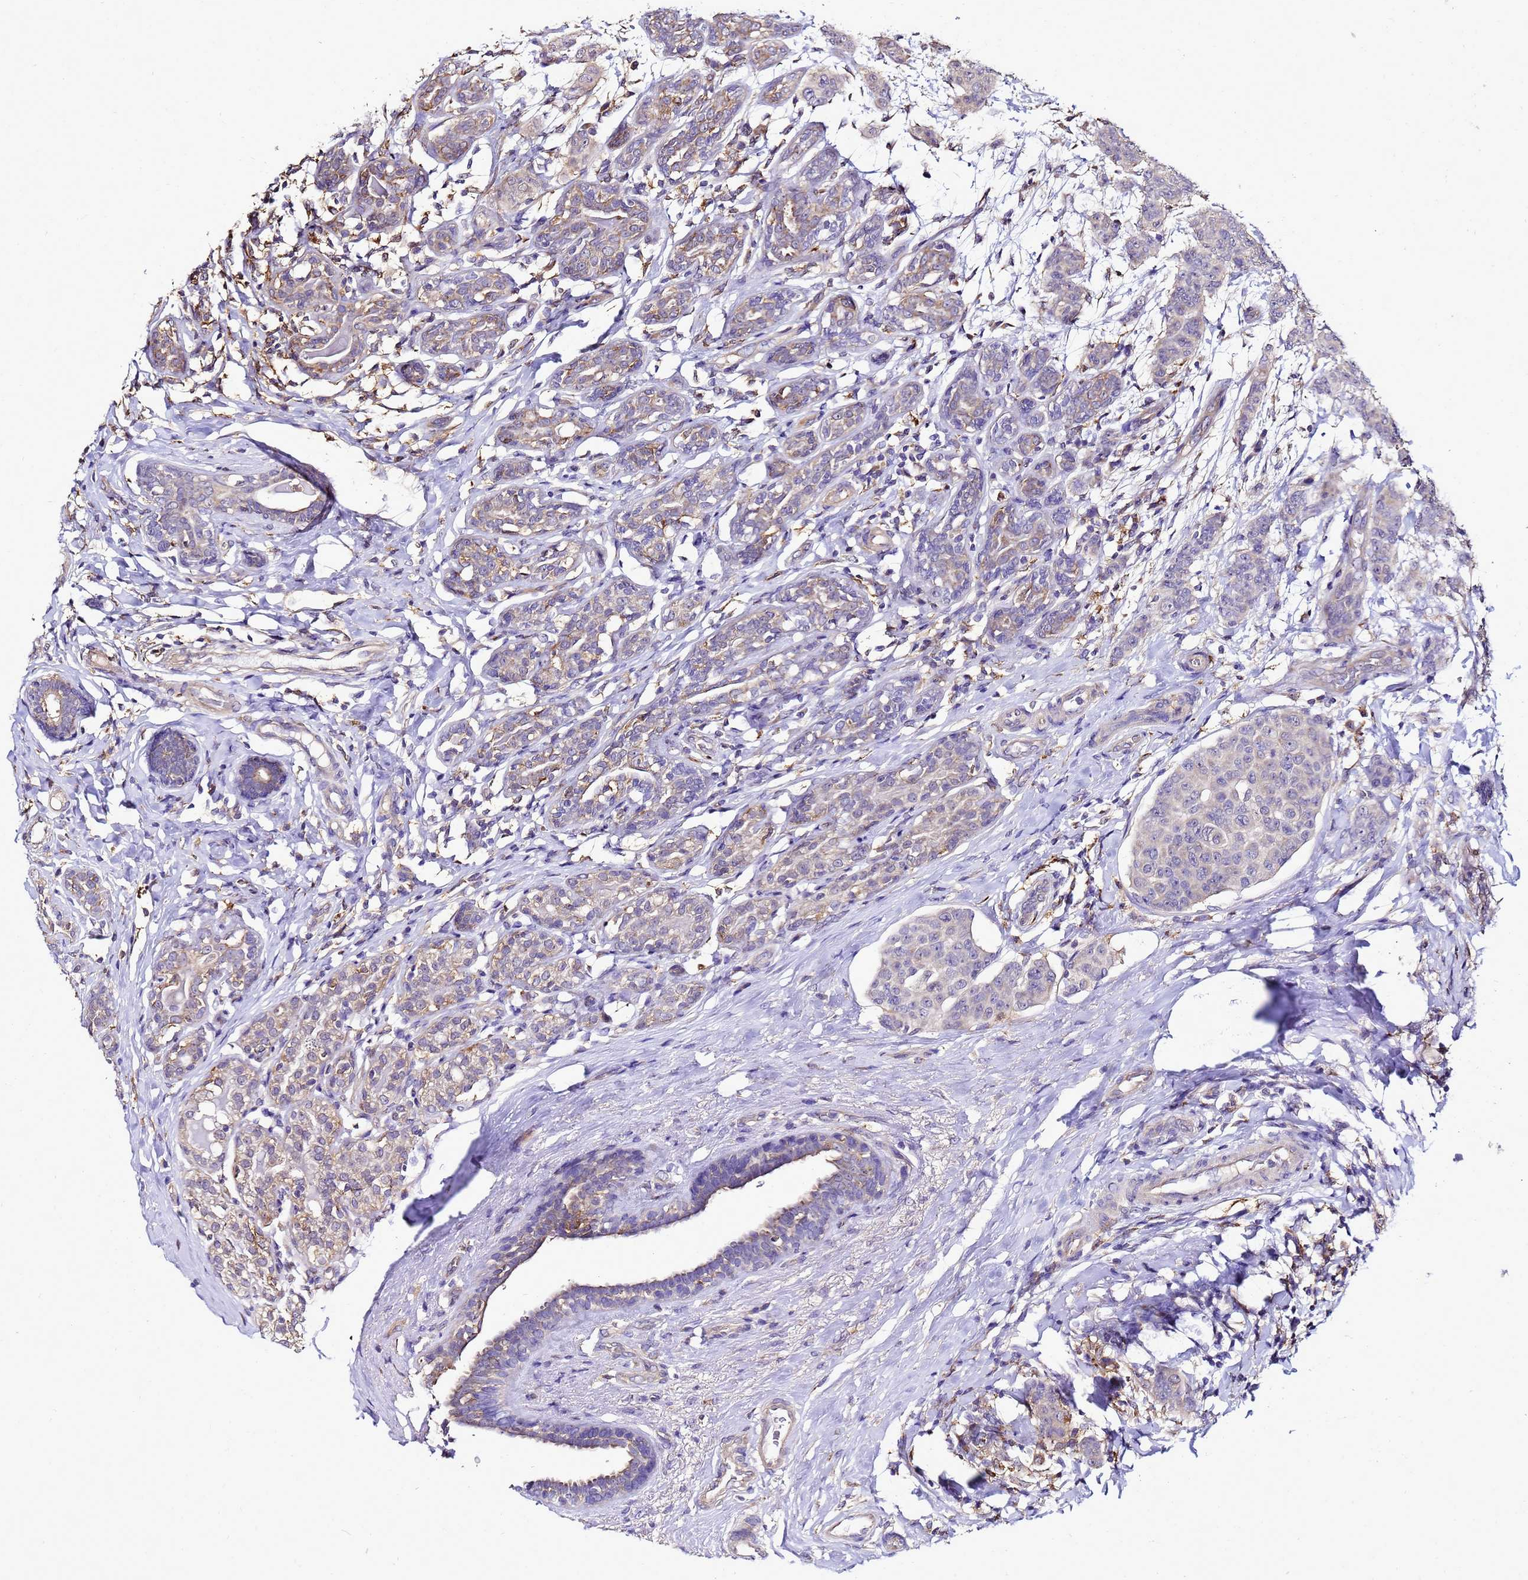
{"staining": {"intensity": "weak", "quantity": "25%-75%", "location": "cytoplasmic/membranous"}, "tissue": "breast cancer", "cell_type": "Tumor cells", "image_type": "cancer", "snomed": [{"axis": "morphology", "description": "Duct carcinoma"}, {"axis": "topography", "description": "Breast"}], "caption": "Weak cytoplasmic/membranous expression for a protein is seen in about 25%-75% of tumor cells of invasive ductal carcinoma (breast) using IHC.", "gene": "TRABD", "patient": {"sex": "female", "age": 40}}